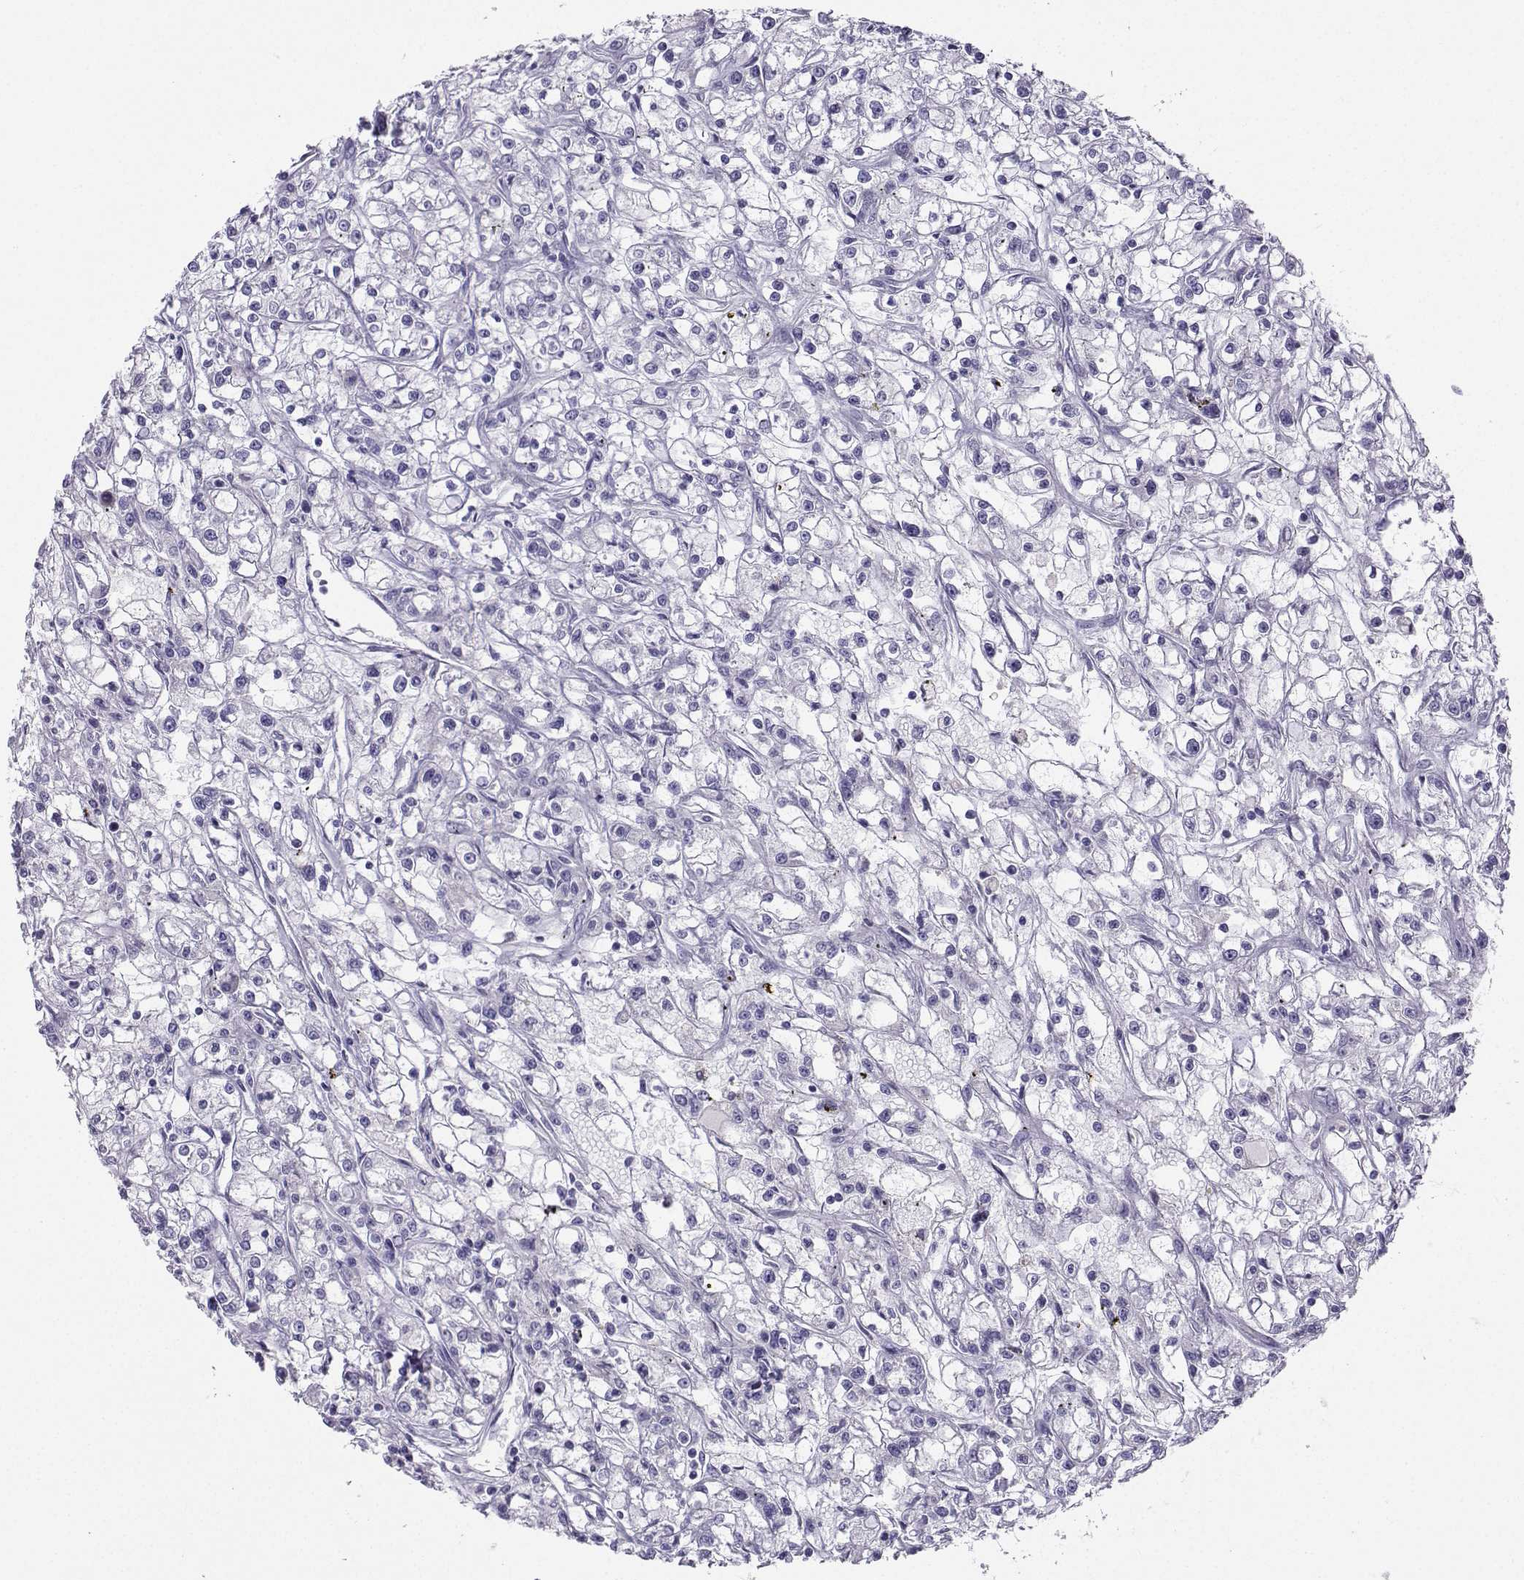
{"staining": {"intensity": "negative", "quantity": "none", "location": "none"}, "tissue": "renal cancer", "cell_type": "Tumor cells", "image_type": "cancer", "snomed": [{"axis": "morphology", "description": "Adenocarcinoma, NOS"}, {"axis": "topography", "description": "Kidney"}], "caption": "A micrograph of human adenocarcinoma (renal) is negative for staining in tumor cells.", "gene": "FBXO24", "patient": {"sex": "female", "age": 59}}